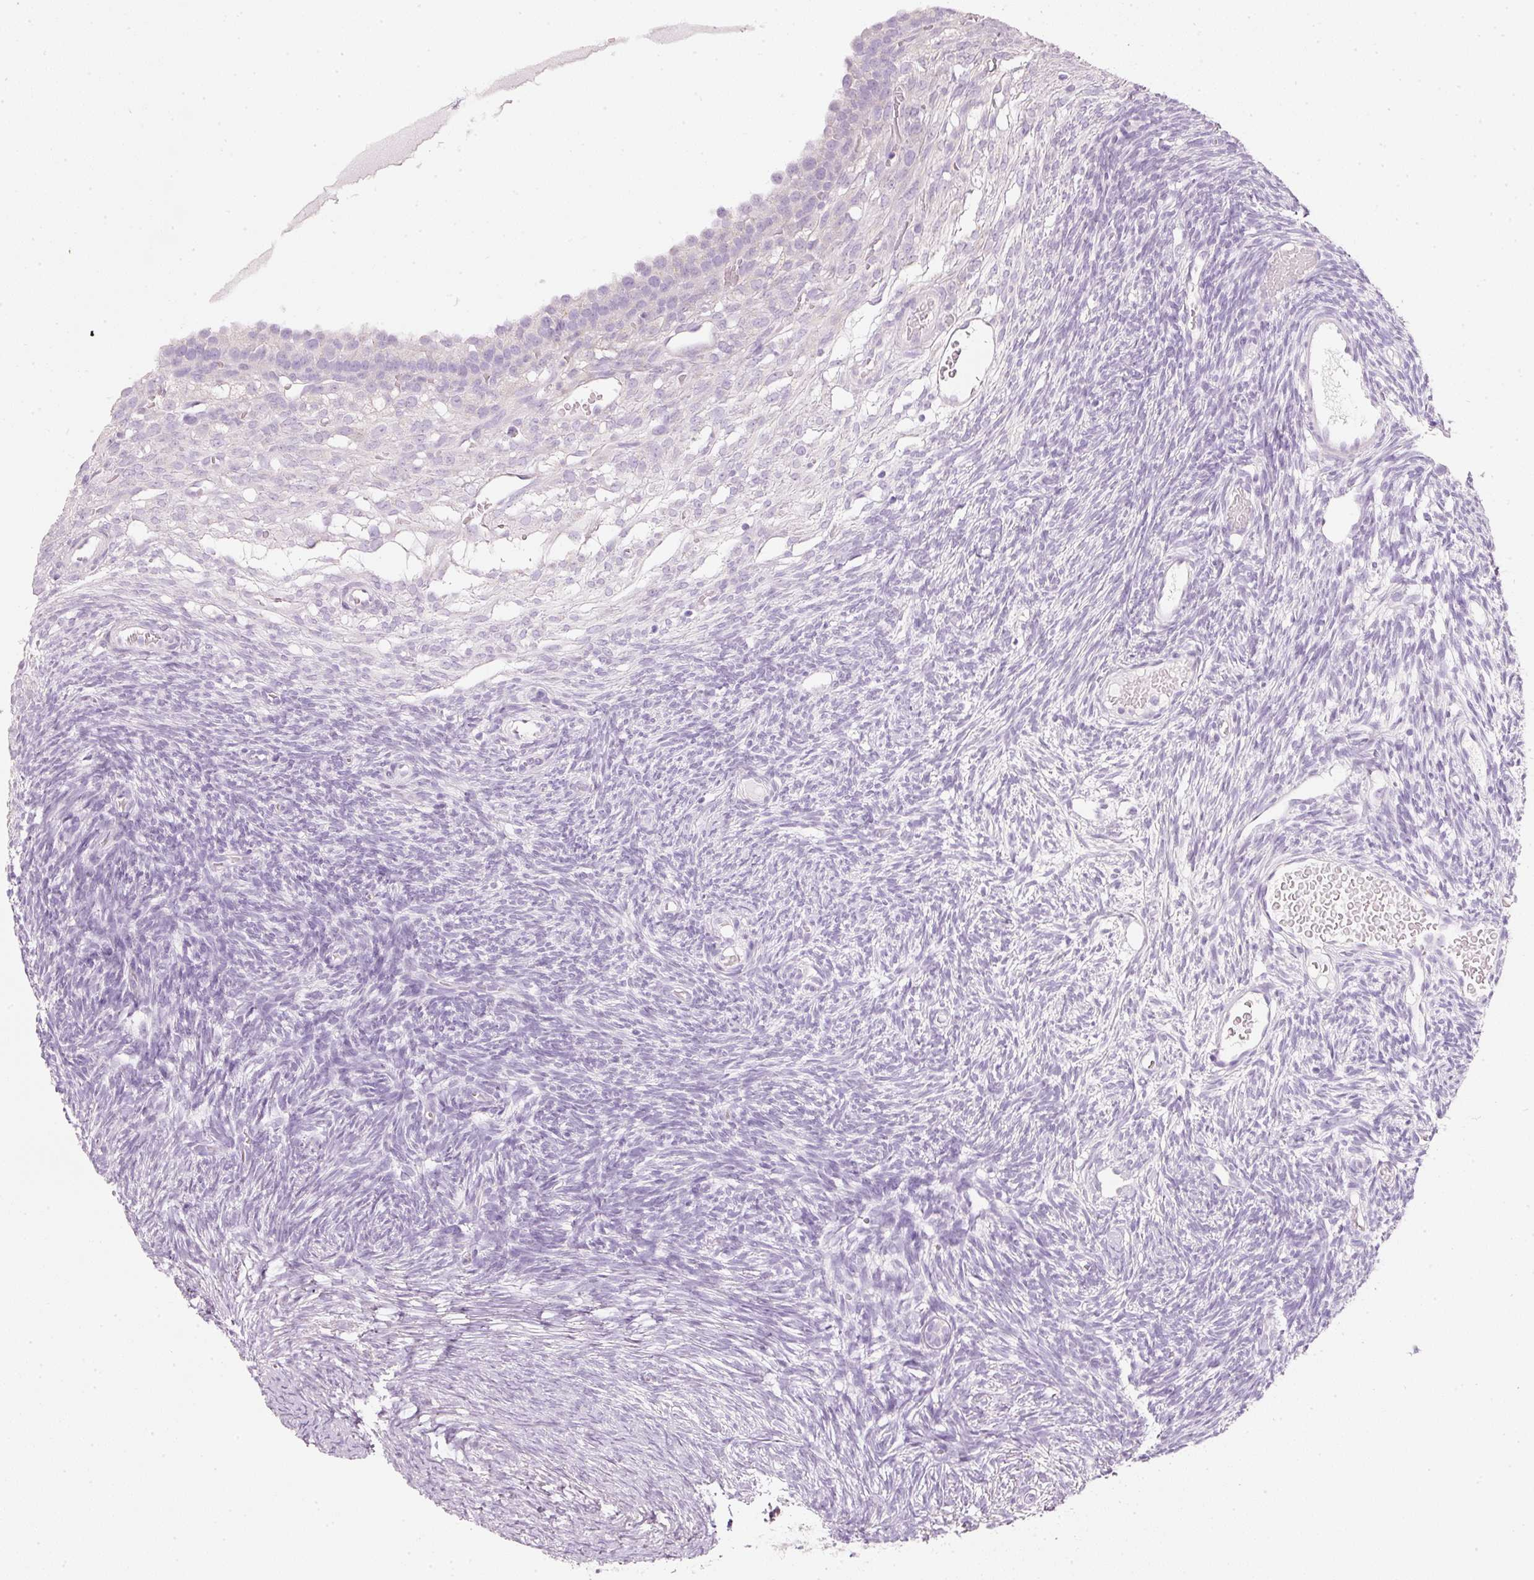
{"staining": {"intensity": "negative", "quantity": "none", "location": "none"}, "tissue": "ovary", "cell_type": "Follicle cells", "image_type": "normal", "snomed": [{"axis": "morphology", "description": "Normal tissue, NOS"}, {"axis": "topography", "description": "Ovary"}], "caption": "High magnification brightfield microscopy of normal ovary stained with DAB (3,3'-diaminobenzidine) (brown) and counterstained with hematoxylin (blue): follicle cells show no significant positivity. (Stains: DAB (3,3'-diaminobenzidine) IHC with hematoxylin counter stain, Microscopy: brightfield microscopy at high magnification).", "gene": "PDXDC1", "patient": {"sex": "female", "age": 39}}